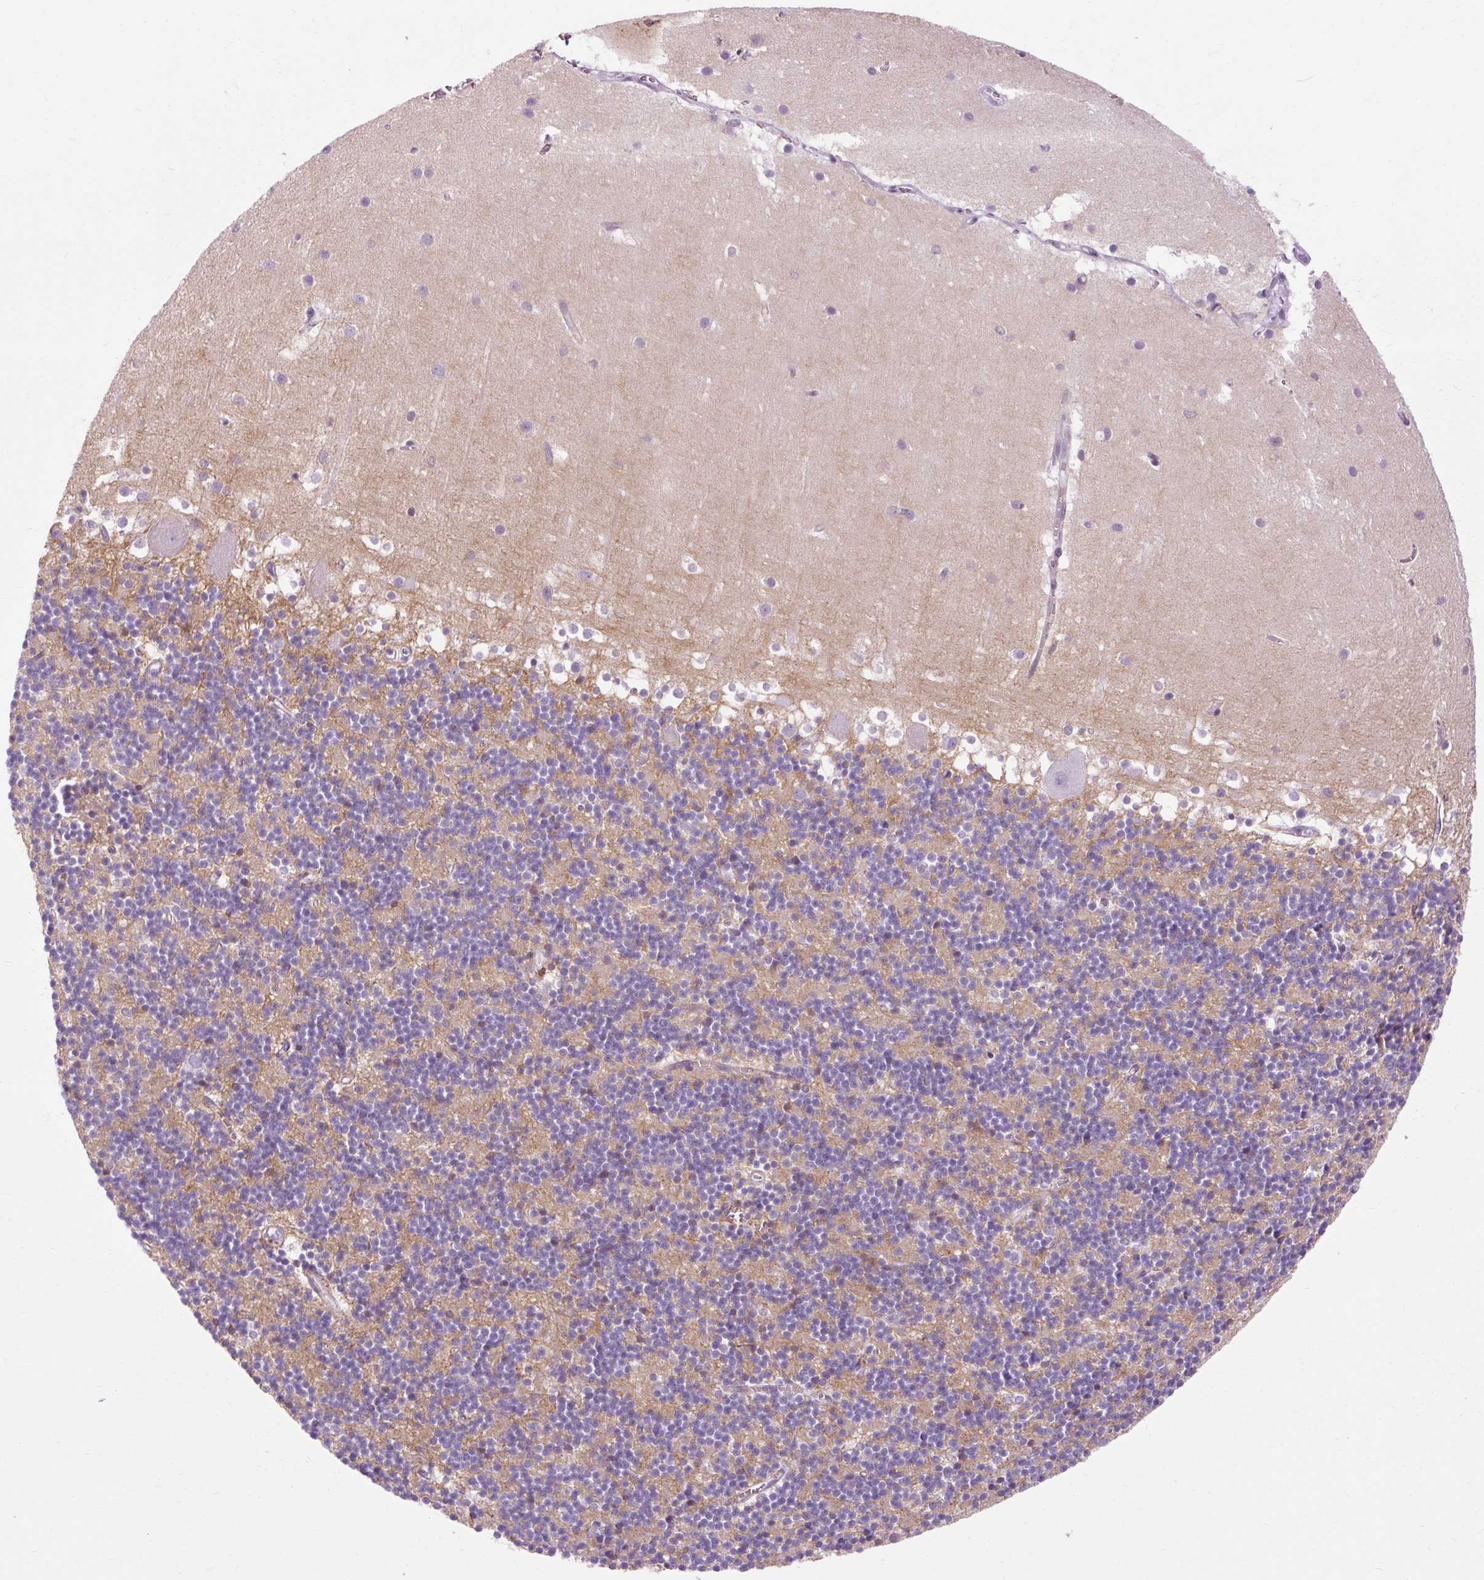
{"staining": {"intensity": "negative", "quantity": "none", "location": "none"}, "tissue": "cerebellum", "cell_type": "Cells in granular layer", "image_type": "normal", "snomed": [{"axis": "morphology", "description": "Normal tissue, NOS"}, {"axis": "topography", "description": "Cerebellum"}], "caption": "The IHC image has no significant staining in cells in granular layer of cerebellum. (Stains: DAB immunohistochemistry with hematoxylin counter stain, Microscopy: brightfield microscopy at high magnification).", "gene": "OOEP", "patient": {"sex": "male", "age": 54}}